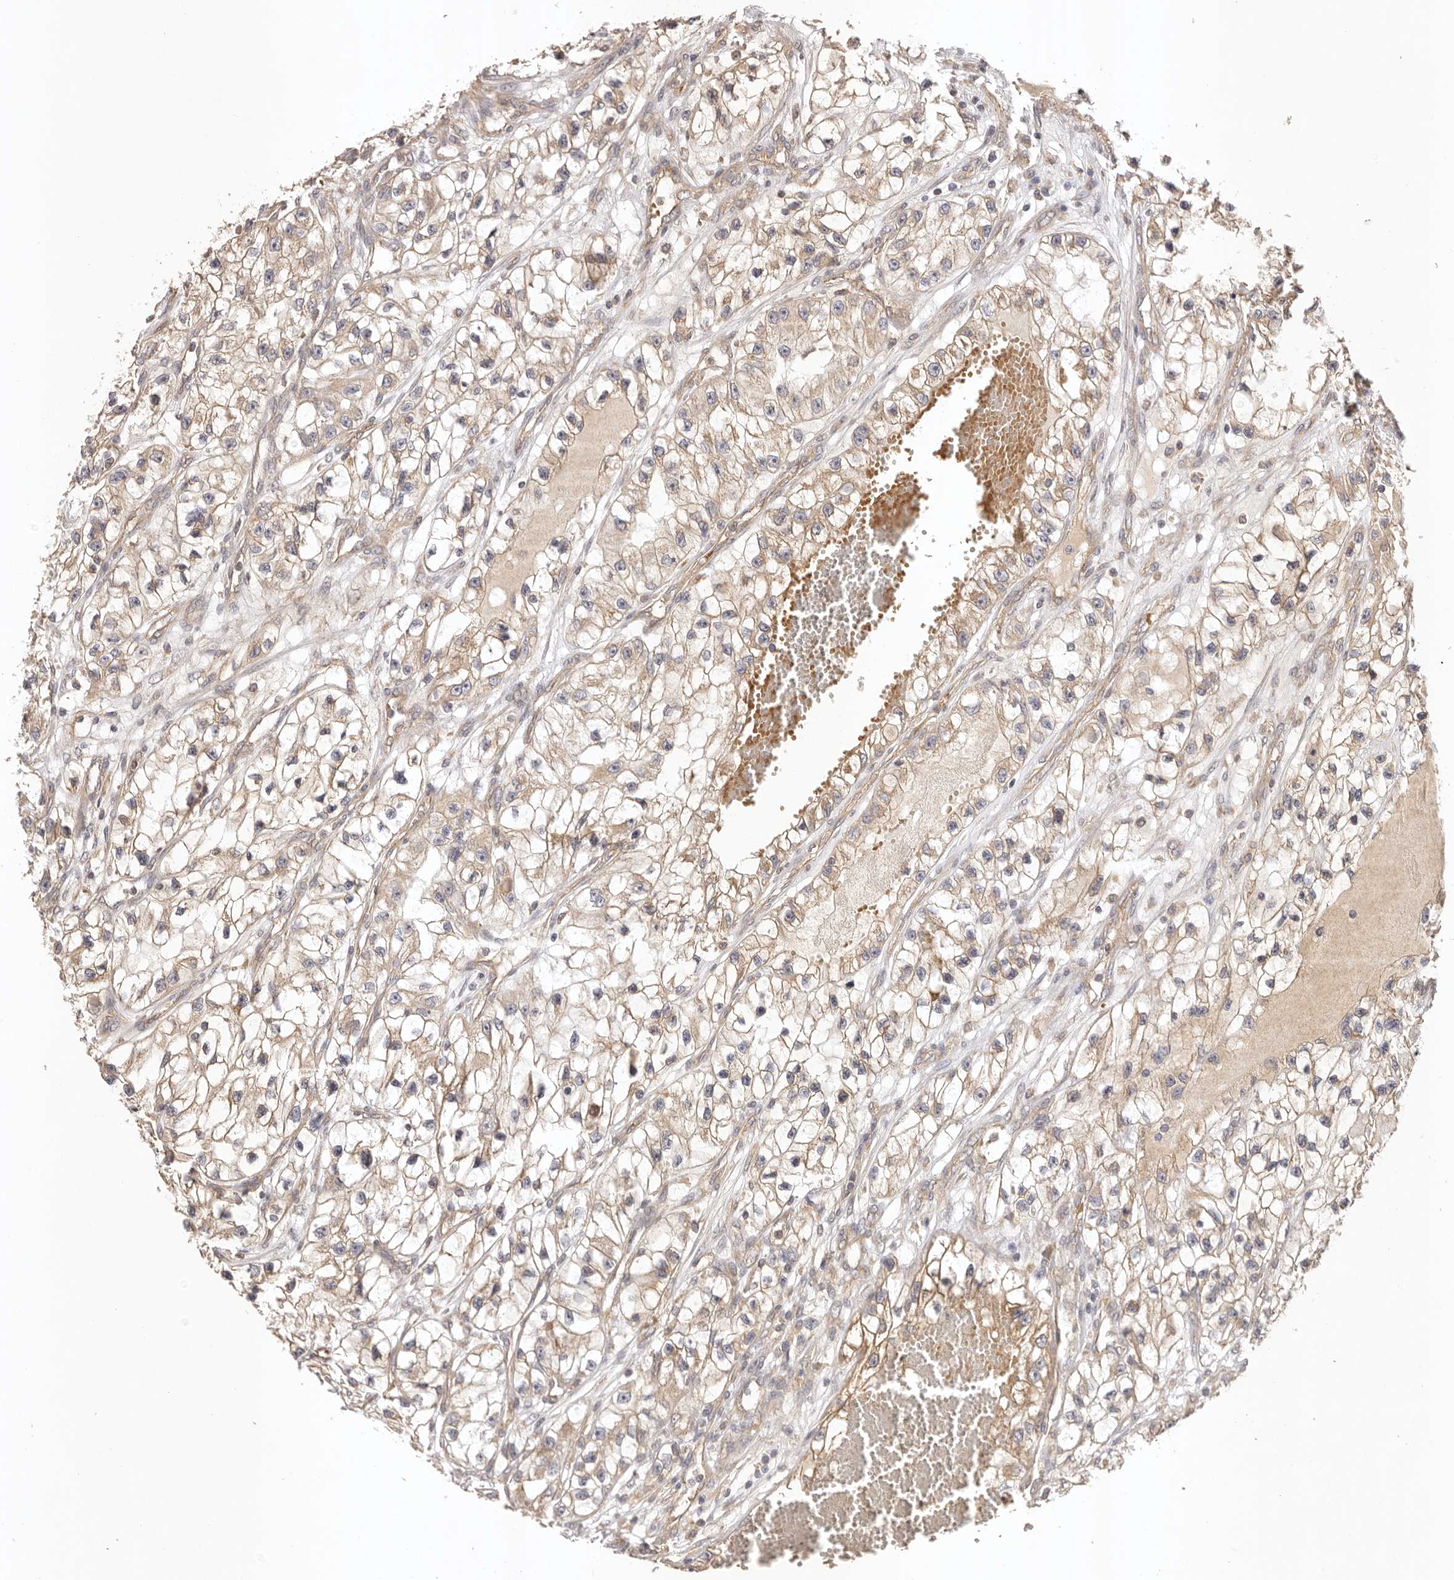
{"staining": {"intensity": "weak", "quantity": ">75%", "location": "cytoplasmic/membranous"}, "tissue": "renal cancer", "cell_type": "Tumor cells", "image_type": "cancer", "snomed": [{"axis": "morphology", "description": "Adenocarcinoma, NOS"}, {"axis": "topography", "description": "Kidney"}], "caption": "Adenocarcinoma (renal) was stained to show a protein in brown. There is low levels of weak cytoplasmic/membranous expression in approximately >75% of tumor cells.", "gene": "UBR2", "patient": {"sex": "female", "age": 57}}